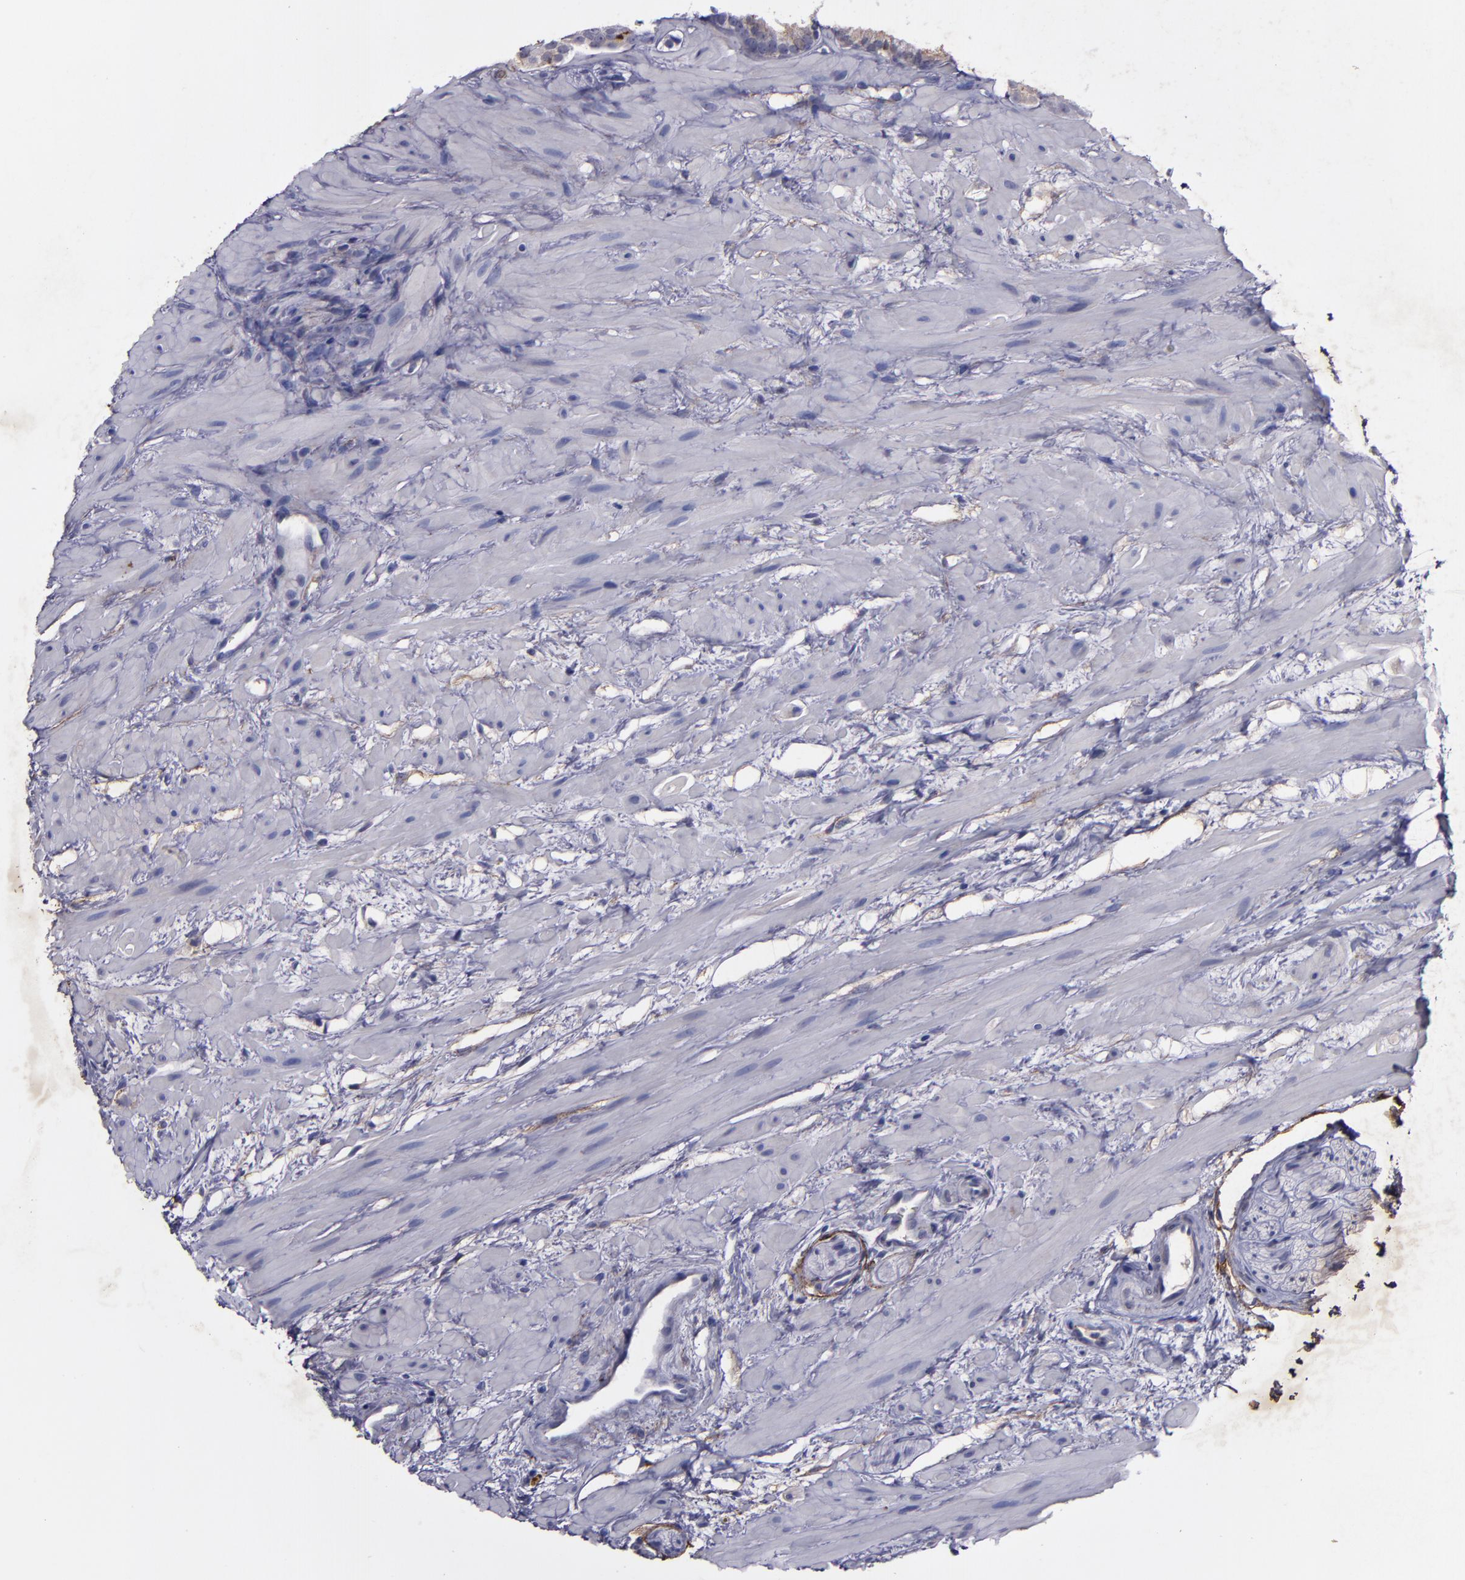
{"staining": {"intensity": "moderate", "quantity": "<25%", "location": "cytoplasmic/membranous"}, "tissue": "prostate cancer", "cell_type": "Tumor cells", "image_type": "cancer", "snomed": [{"axis": "morphology", "description": "Adenocarcinoma, Low grade"}, {"axis": "topography", "description": "Prostate"}], "caption": "Immunohistochemical staining of human adenocarcinoma (low-grade) (prostate) shows low levels of moderate cytoplasmic/membranous protein positivity in approximately <25% of tumor cells. (IHC, brightfield microscopy, high magnification).", "gene": "MFGE8", "patient": {"sex": "male", "age": 57}}